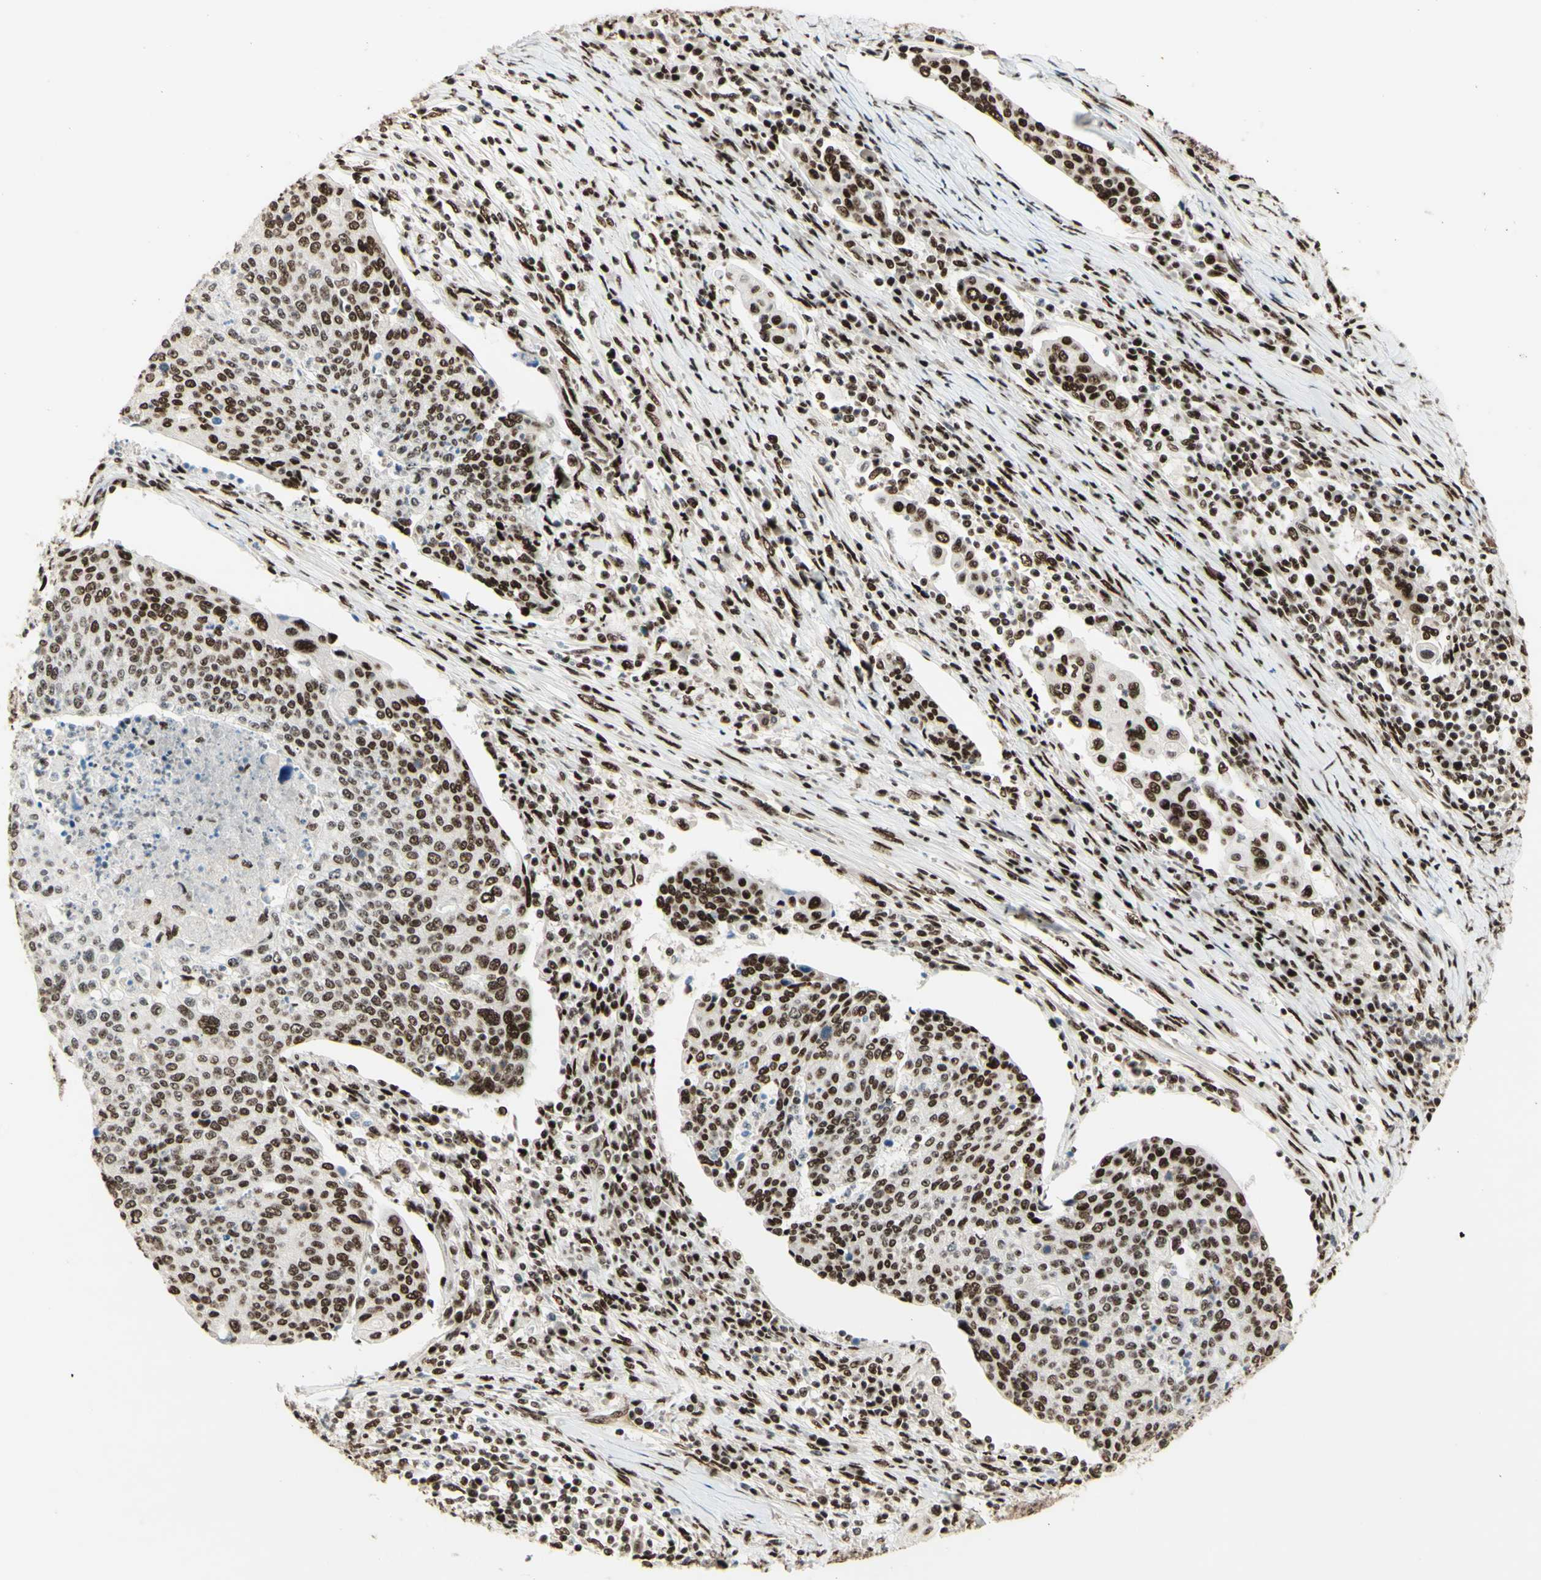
{"staining": {"intensity": "strong", "quantity": ">75%", "location": "nuclear"}, "tissue": "cervical cancer", "cell_type": "Tumor cells", "image_type": "cancer", "snomed": [{"axis": "morphology", "description": "Squamous cell carcinoma, NOS"}, {"axis": "topography", "description": "Cervix"}], "caption": "IHC (DAB) staining of human squamous cell carcinoma (cervical) reveals strong nuclear protein expression in about >75% of tumor cells.", "gene": "DHX9", "patient": {"sex": "female", "age": 40}}